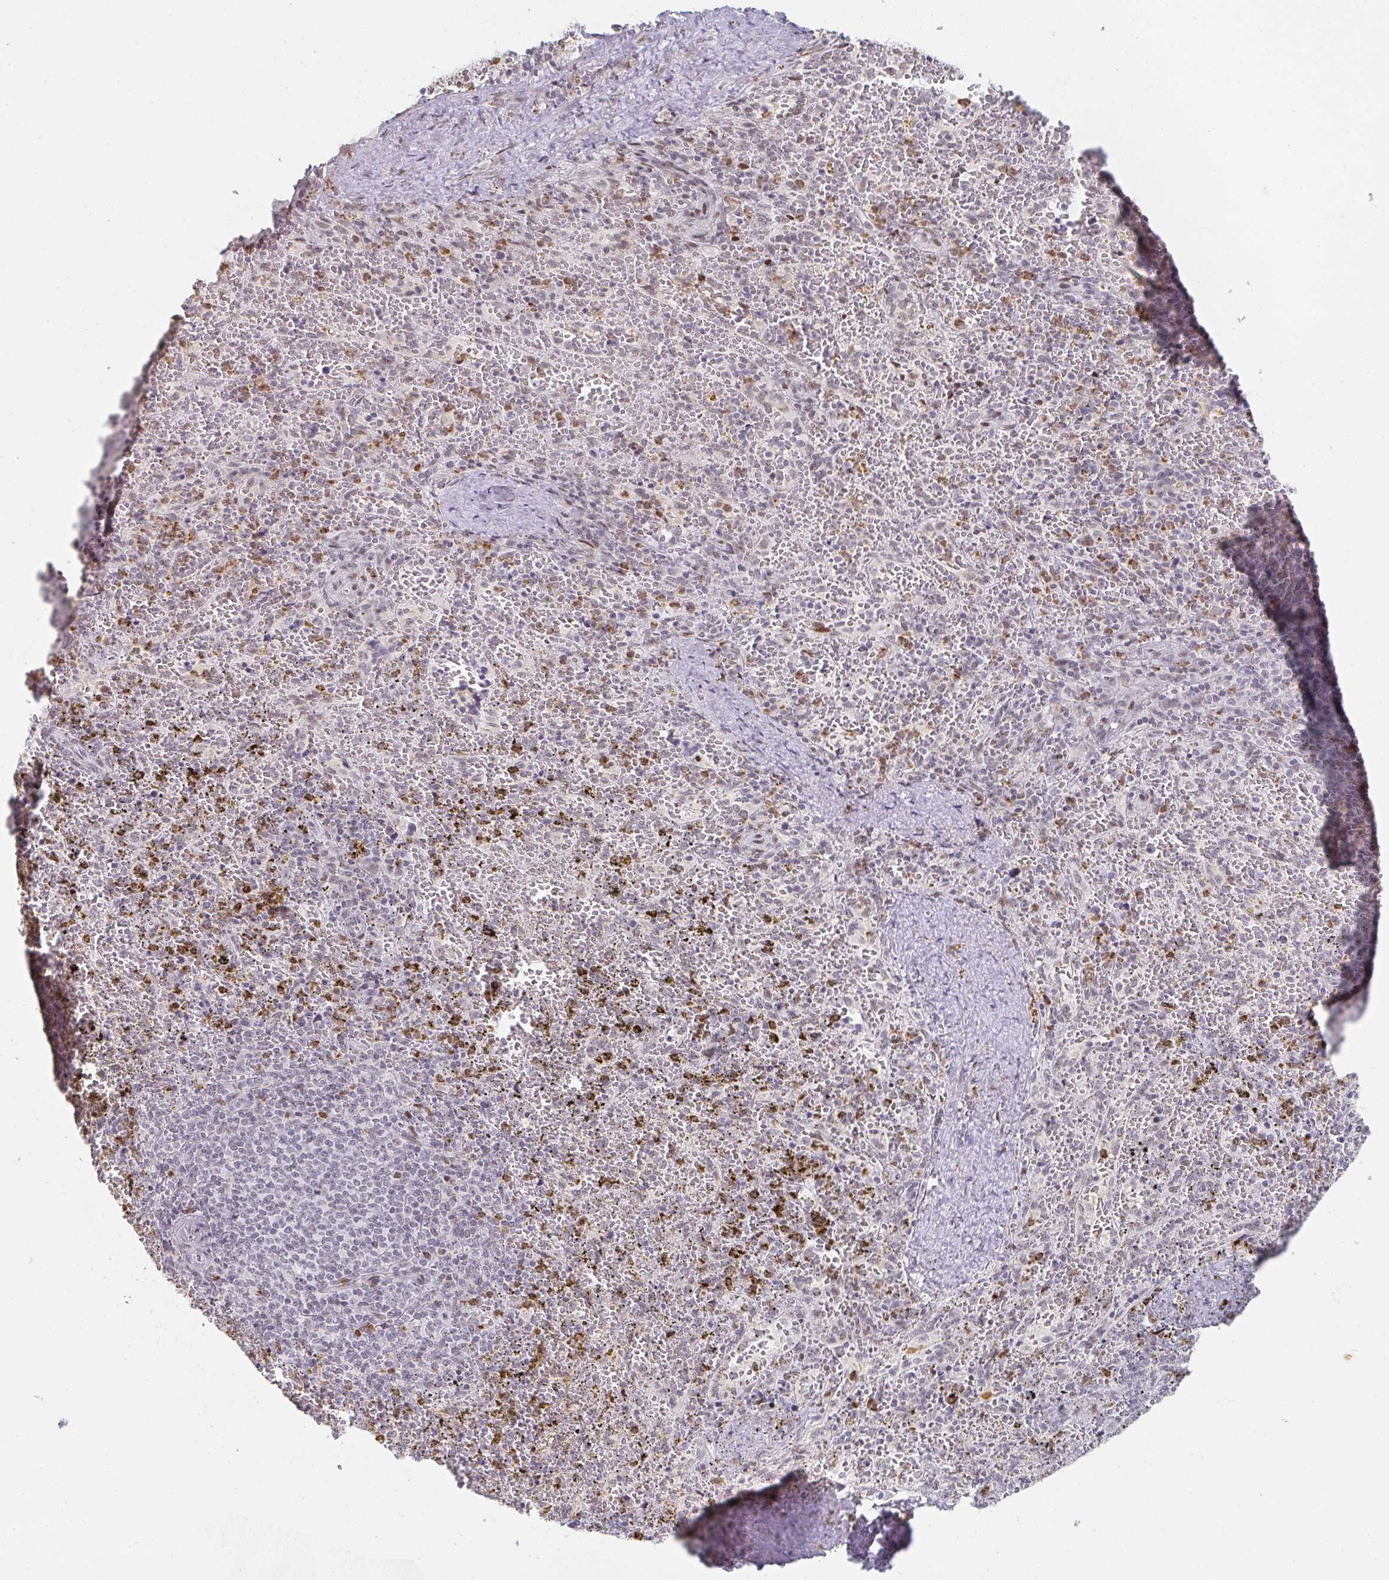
{"staining": {"intensity": "moderate", "quantity": "25%-75%", "location": "cytoplasmic/membranous"}, "tissue": "spleen", "cell_type": "Cells in red pulp", "image_type": "normal", "snomed": [{"axis": "morphology", "description": "Normal tissue, NOS"}, {"axis": "topography", "description": "Spleen"}], "caption": "Brown immunohistochemical staining in normal spleen demonstrates moderate cytoplasmic/membranous expression in approximately 25%-75% of cells in red pulp.", "gene": "LIN54", "patient": {"sex": "female", "age": 50}}